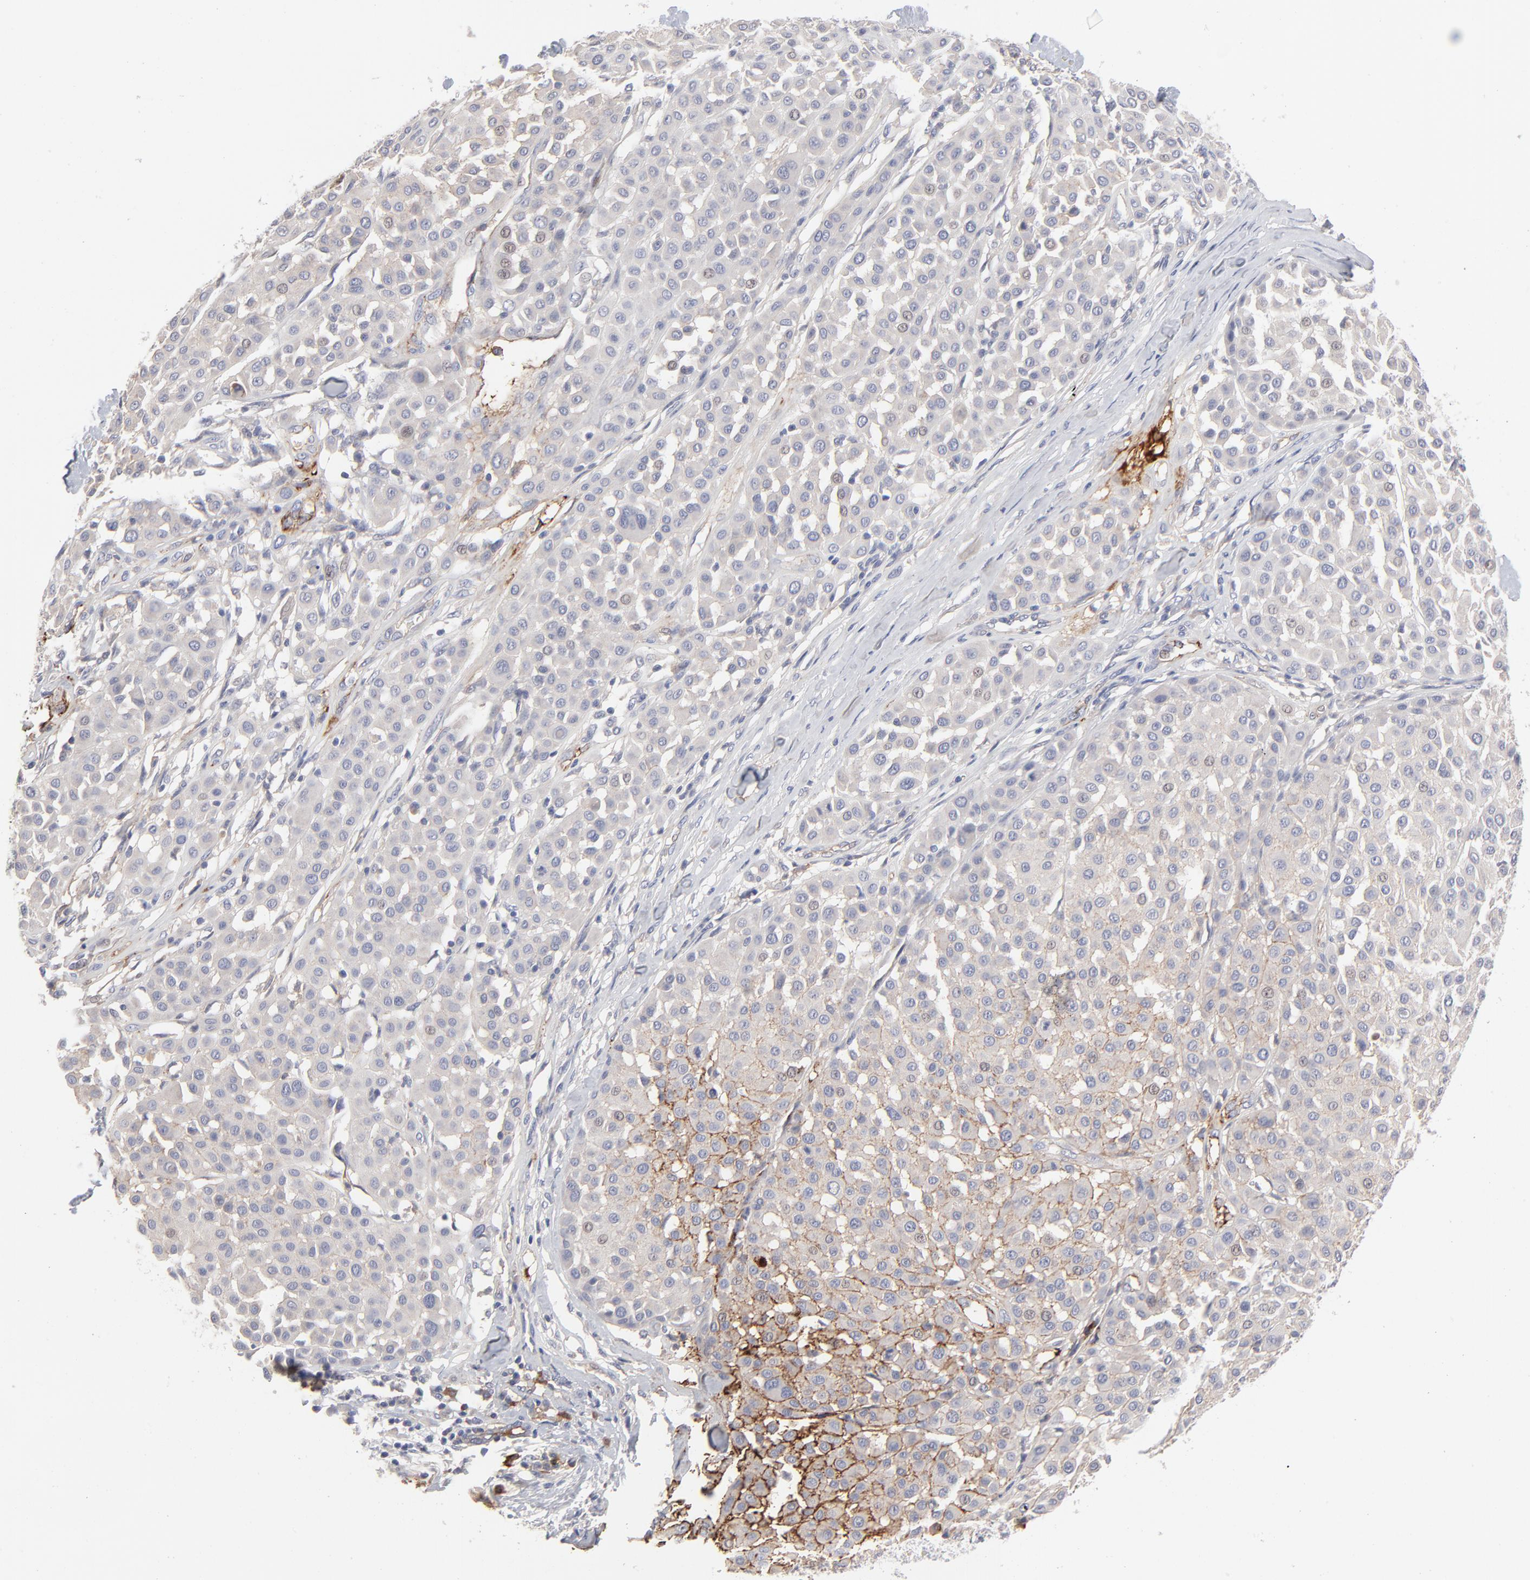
{"staining": {"intensity": "moderate", "quantity": "<25%", "location": "cytoplasmic/membranous"}, "tissue": "melanoma", "cell_type": "Tumor cells", "image_type": "cancer", "snomed": [{"axis": "morphology", "description": "Malignant melanoma, Metastatic site"}, {"axis": "topography", "description": "Soft tissue"}], "caption": "Moderate cytoplasmic/membranous protein staining is present in approximately <25% of tumor cells in malignant melanoma (metastatic site). (DAB IHC, brown staining for protein, blue staining for nuclei).", "gene": "CCR3", "patient": {"sex": "male", "age": 41}}